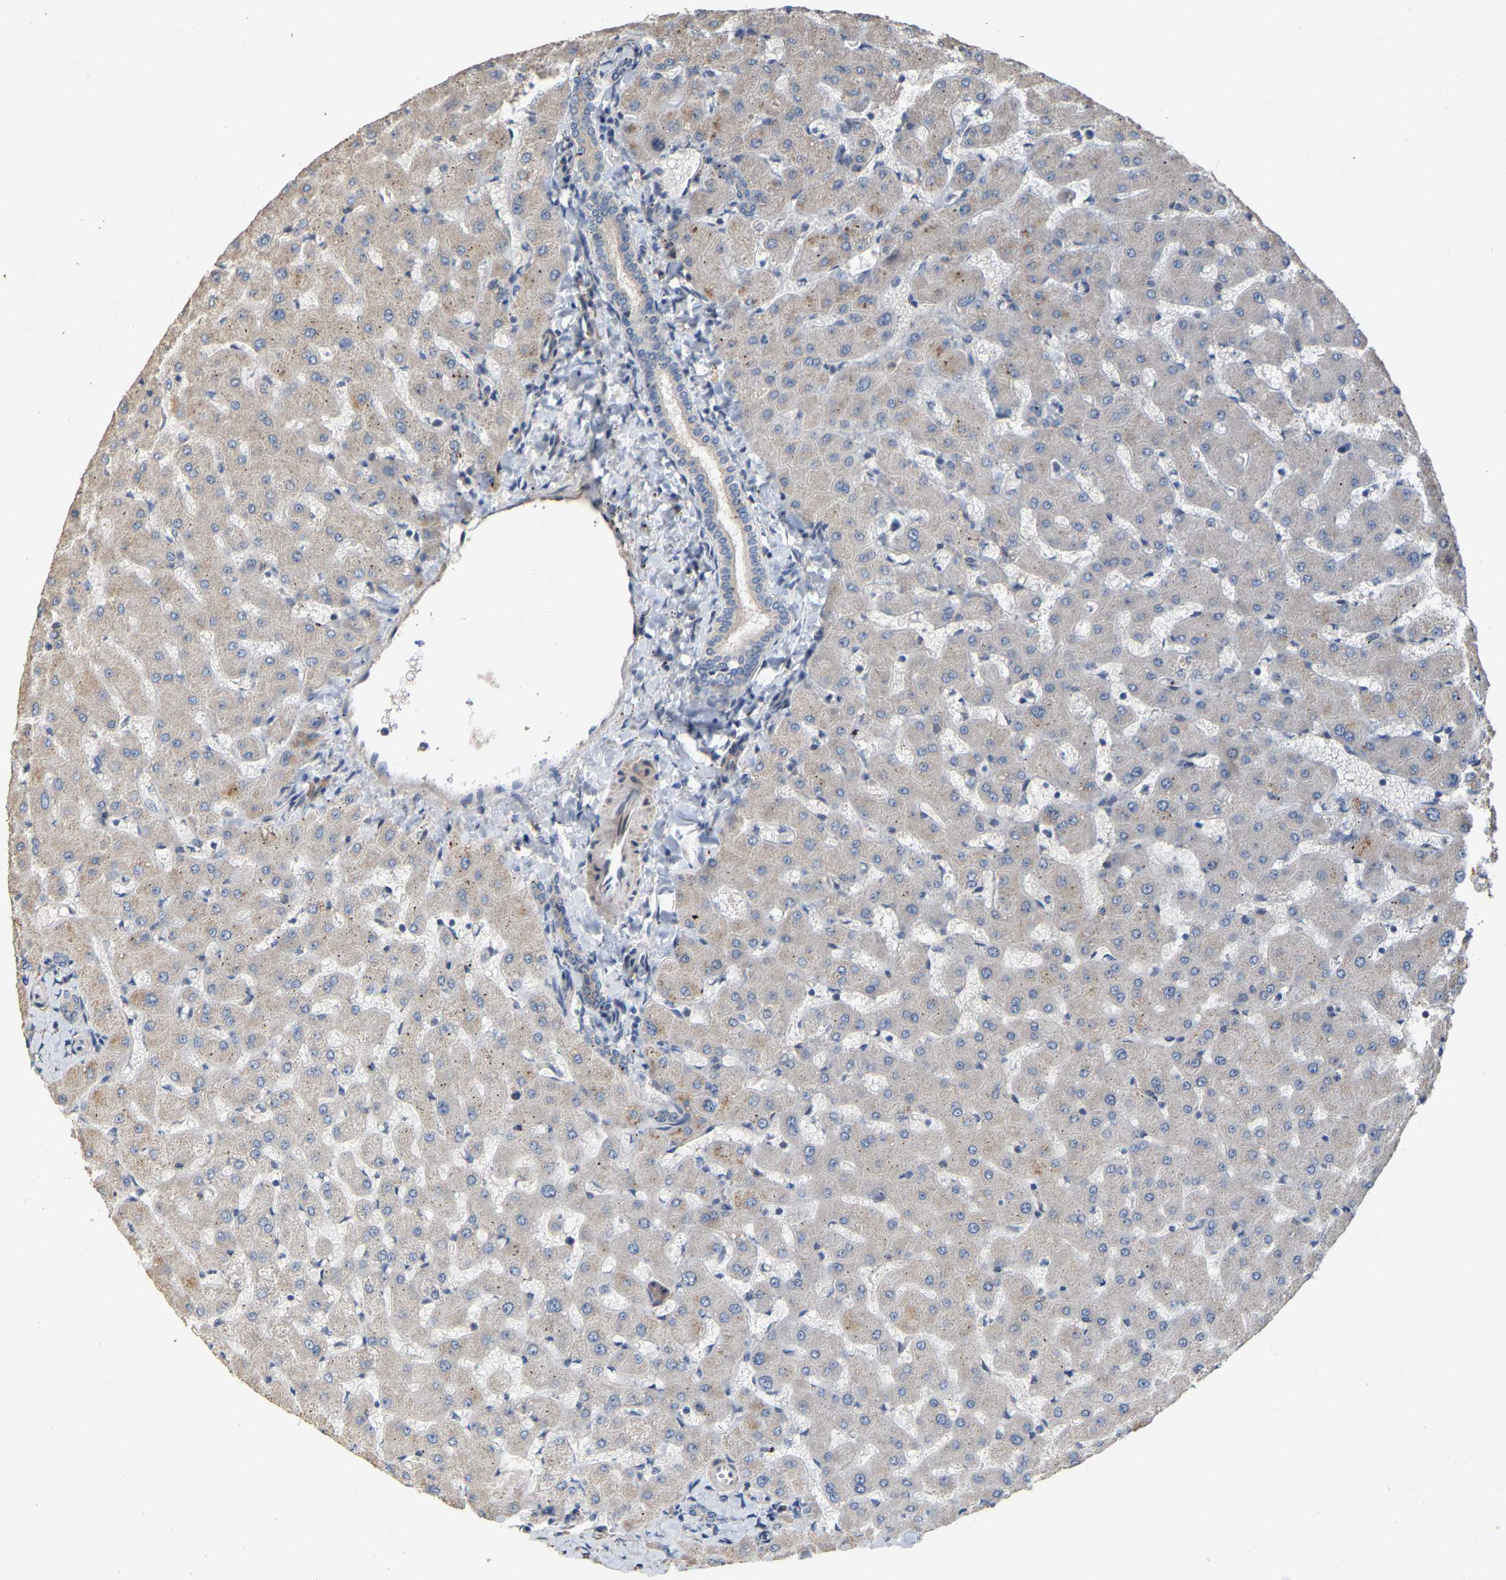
{"staining": {"intensity": "weak", "quantity": "<25%", "location": "cytoplasmic/membranous"}, "tissue": "liver", "cell_type": "Cholangiocytes", "image_type": "normal", "snomed": [{"axis": "morphology", "description": "Normal tissue, NOS"}, {"axis": "topography", "description": "Liver"}], "caption": "Human liver stained for a protein using immunohistochemistry exhibits no staining in cholangiocytes.", "gene": "NCS1", "patient": {"sex": "female", "age": 63}}